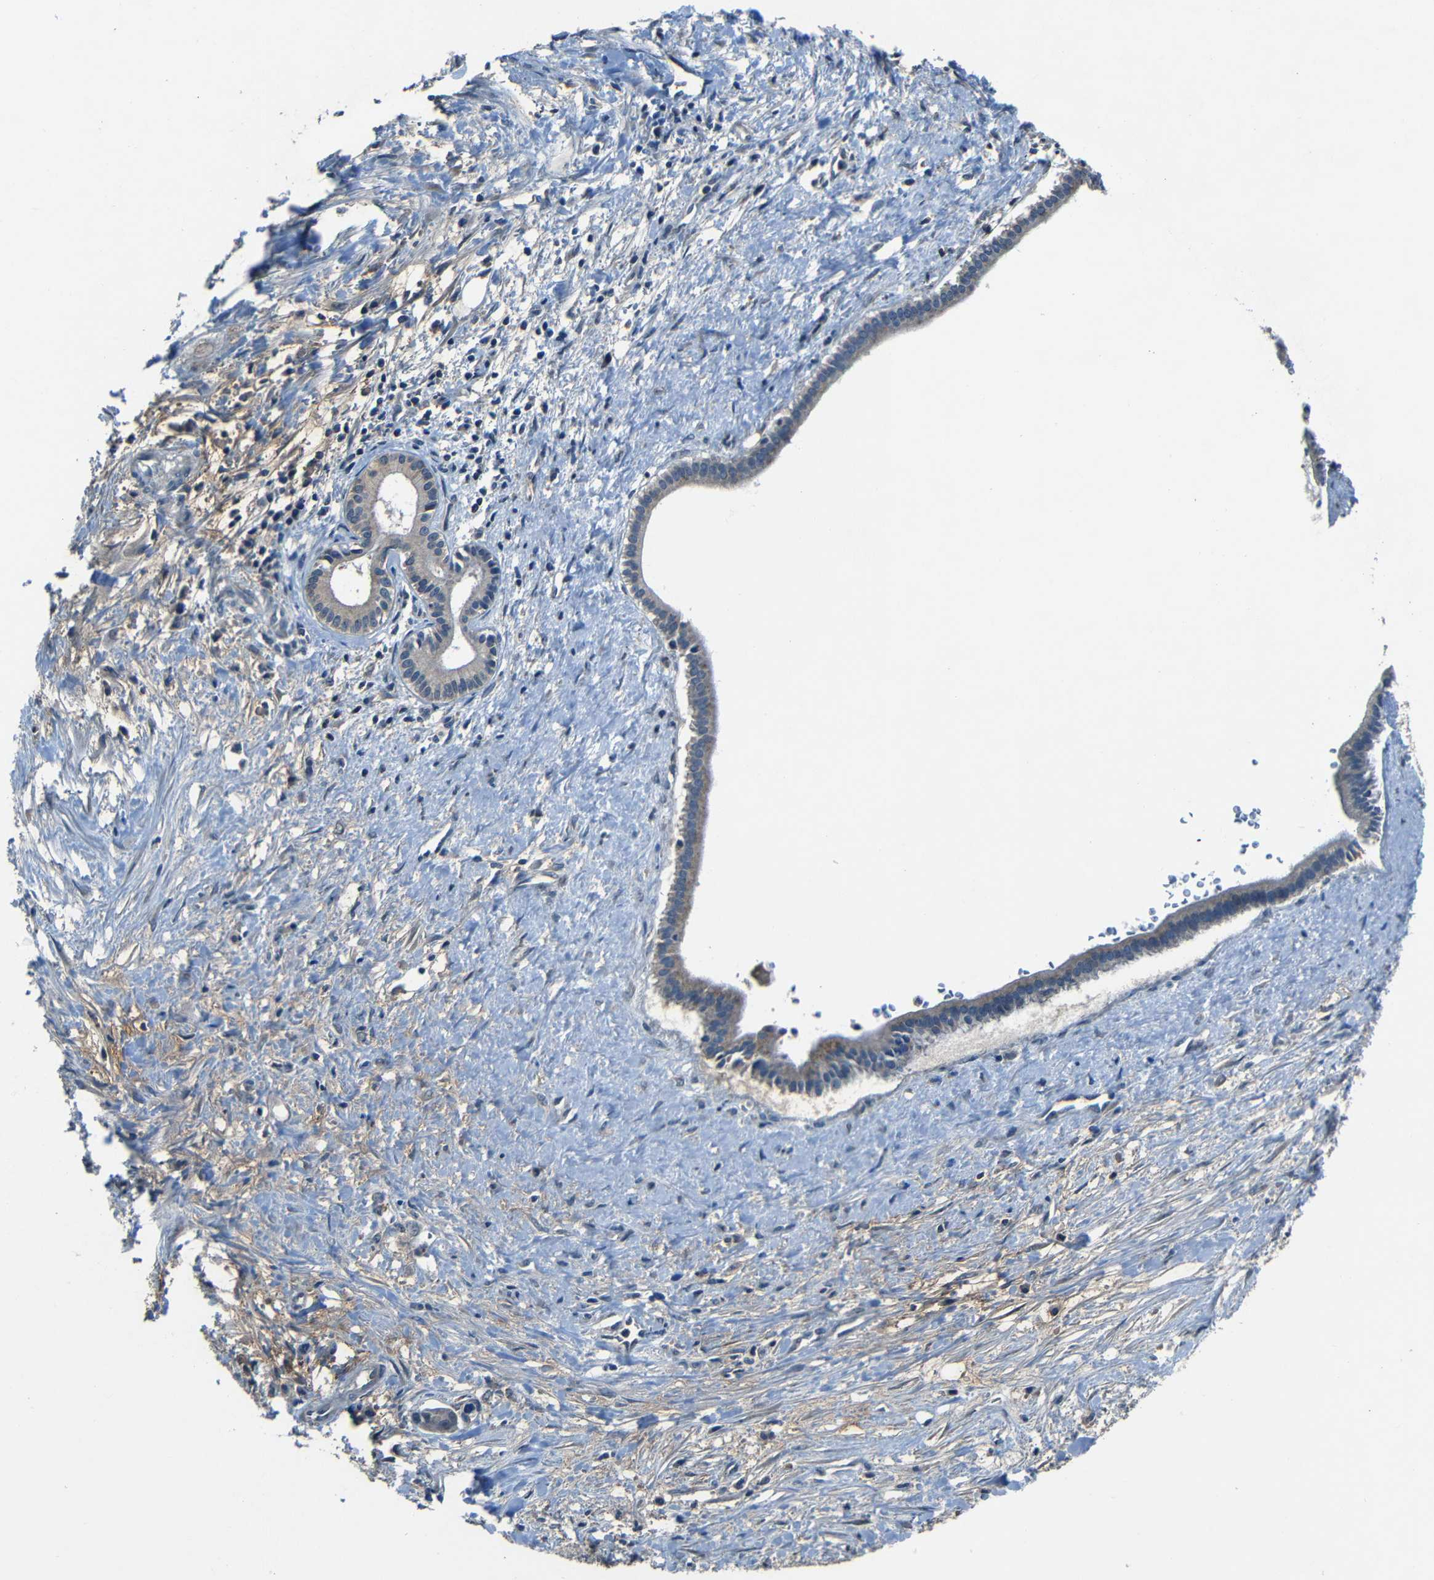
{"staining": {"intensity": "negative", "quantity": "none", "location": "none"}, "tissue": "liver cancer", "cell_type": "Tumor cells", "image_type": "cancer", "snomed": [{"axis": "morphology", "description": "Cholangiocarcinoma"}, {"axis": "topography", "description": "Liver"}], "caption": "Immunohistochemistry of liver cancer shows no expression in tumor cells.", "gene": "SLA", "patient": {"sex": "female", "age": 65}}